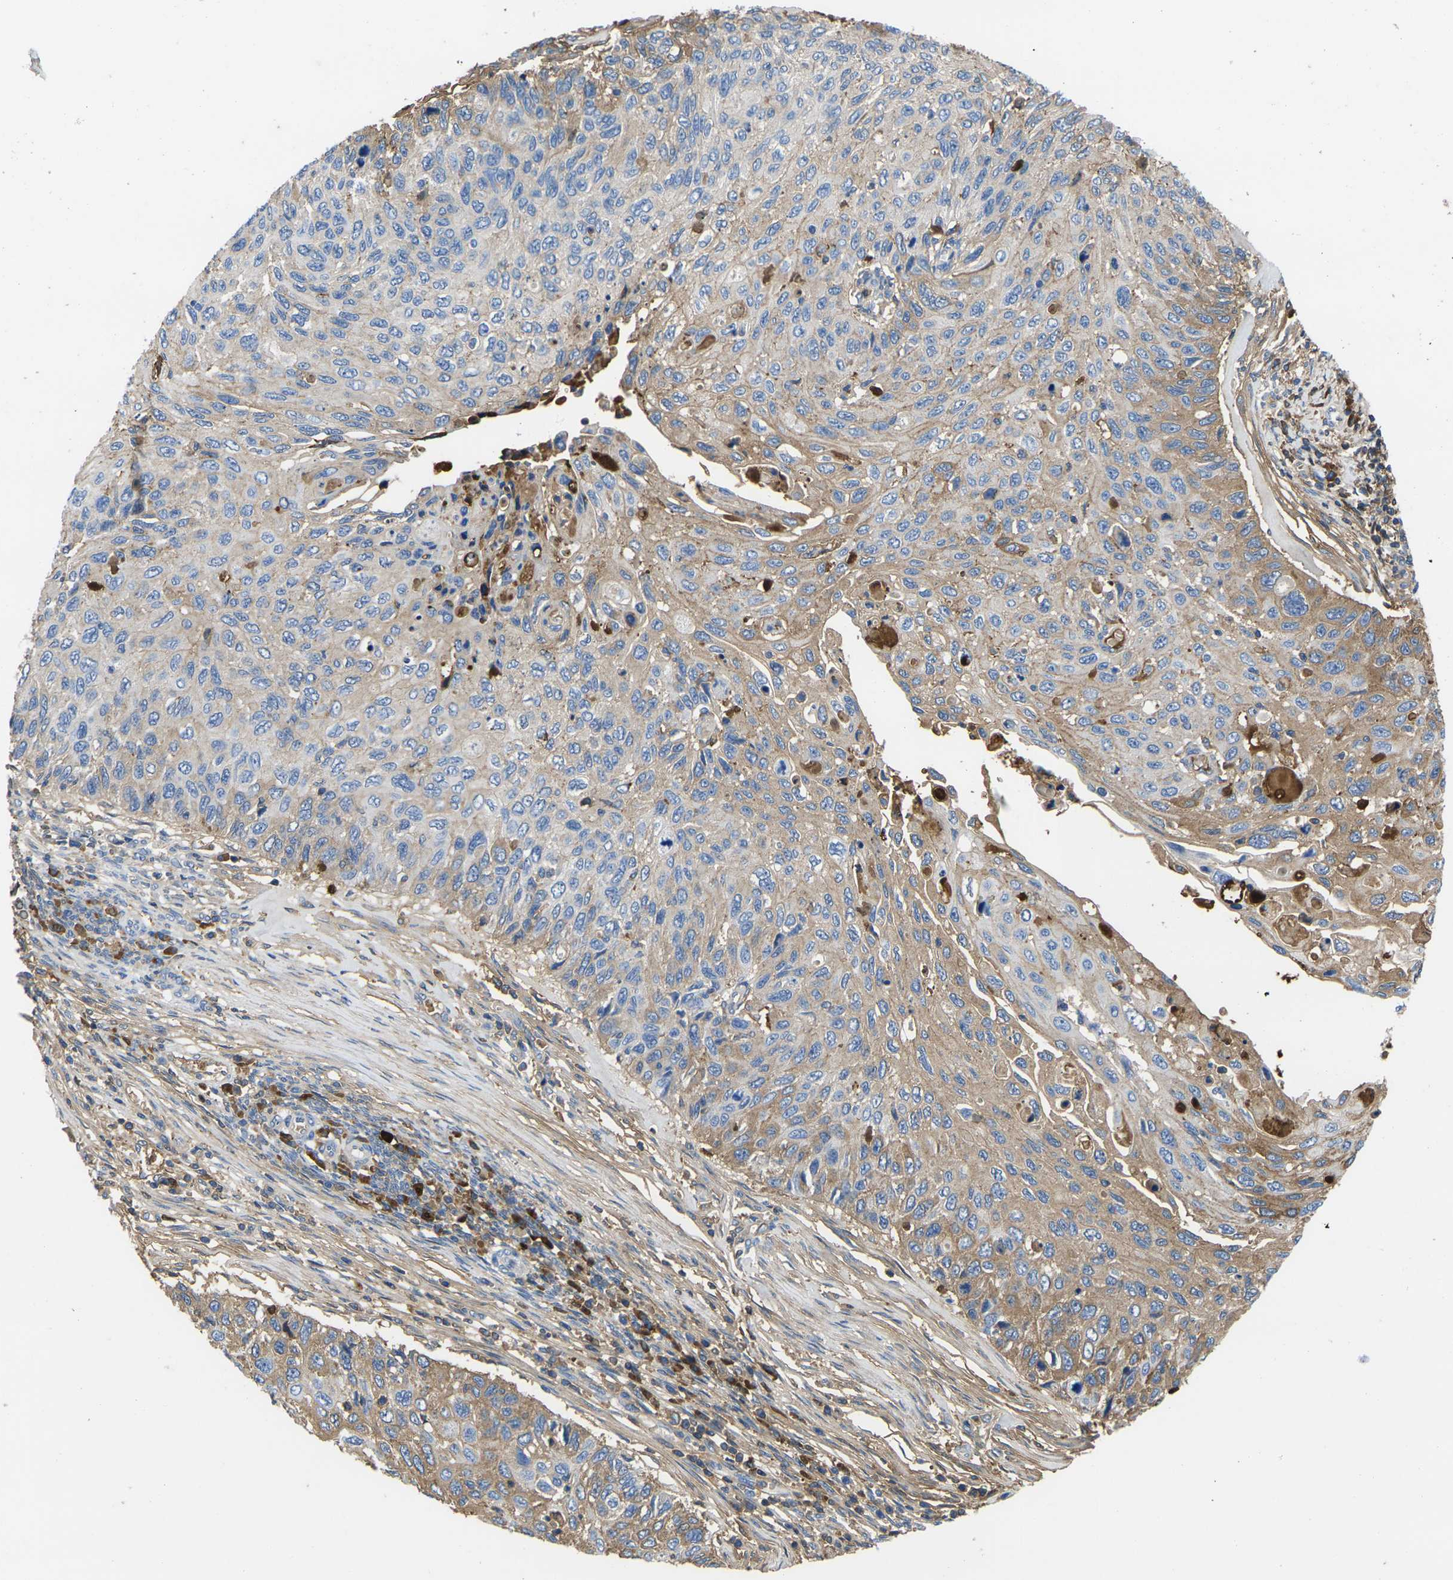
{"staining": {"intensity": "moderate", "quantity": "25%-75%", "location": "cytoplasmic/membranous"}, "tissue": "cervical cancer", "cell_type": "Tumor cells", "image_type": "cancer", "snomed": [{"axis": "morphology", "description": "Squamous cell carcinoma, NOS"}, {"axis": "topography", "description": "Cervix"}], "caption": "DAB (3,3'-diaminobenzidine) immunohistochemical staining of cervical cancer (squamous cell carcinoma) shows moderate cytoplasmic/membranous protein staining in approximately 25%-75% of tumor cells.", "gene": "GREM2", "patient": {"sex": "female", "age": 70}}